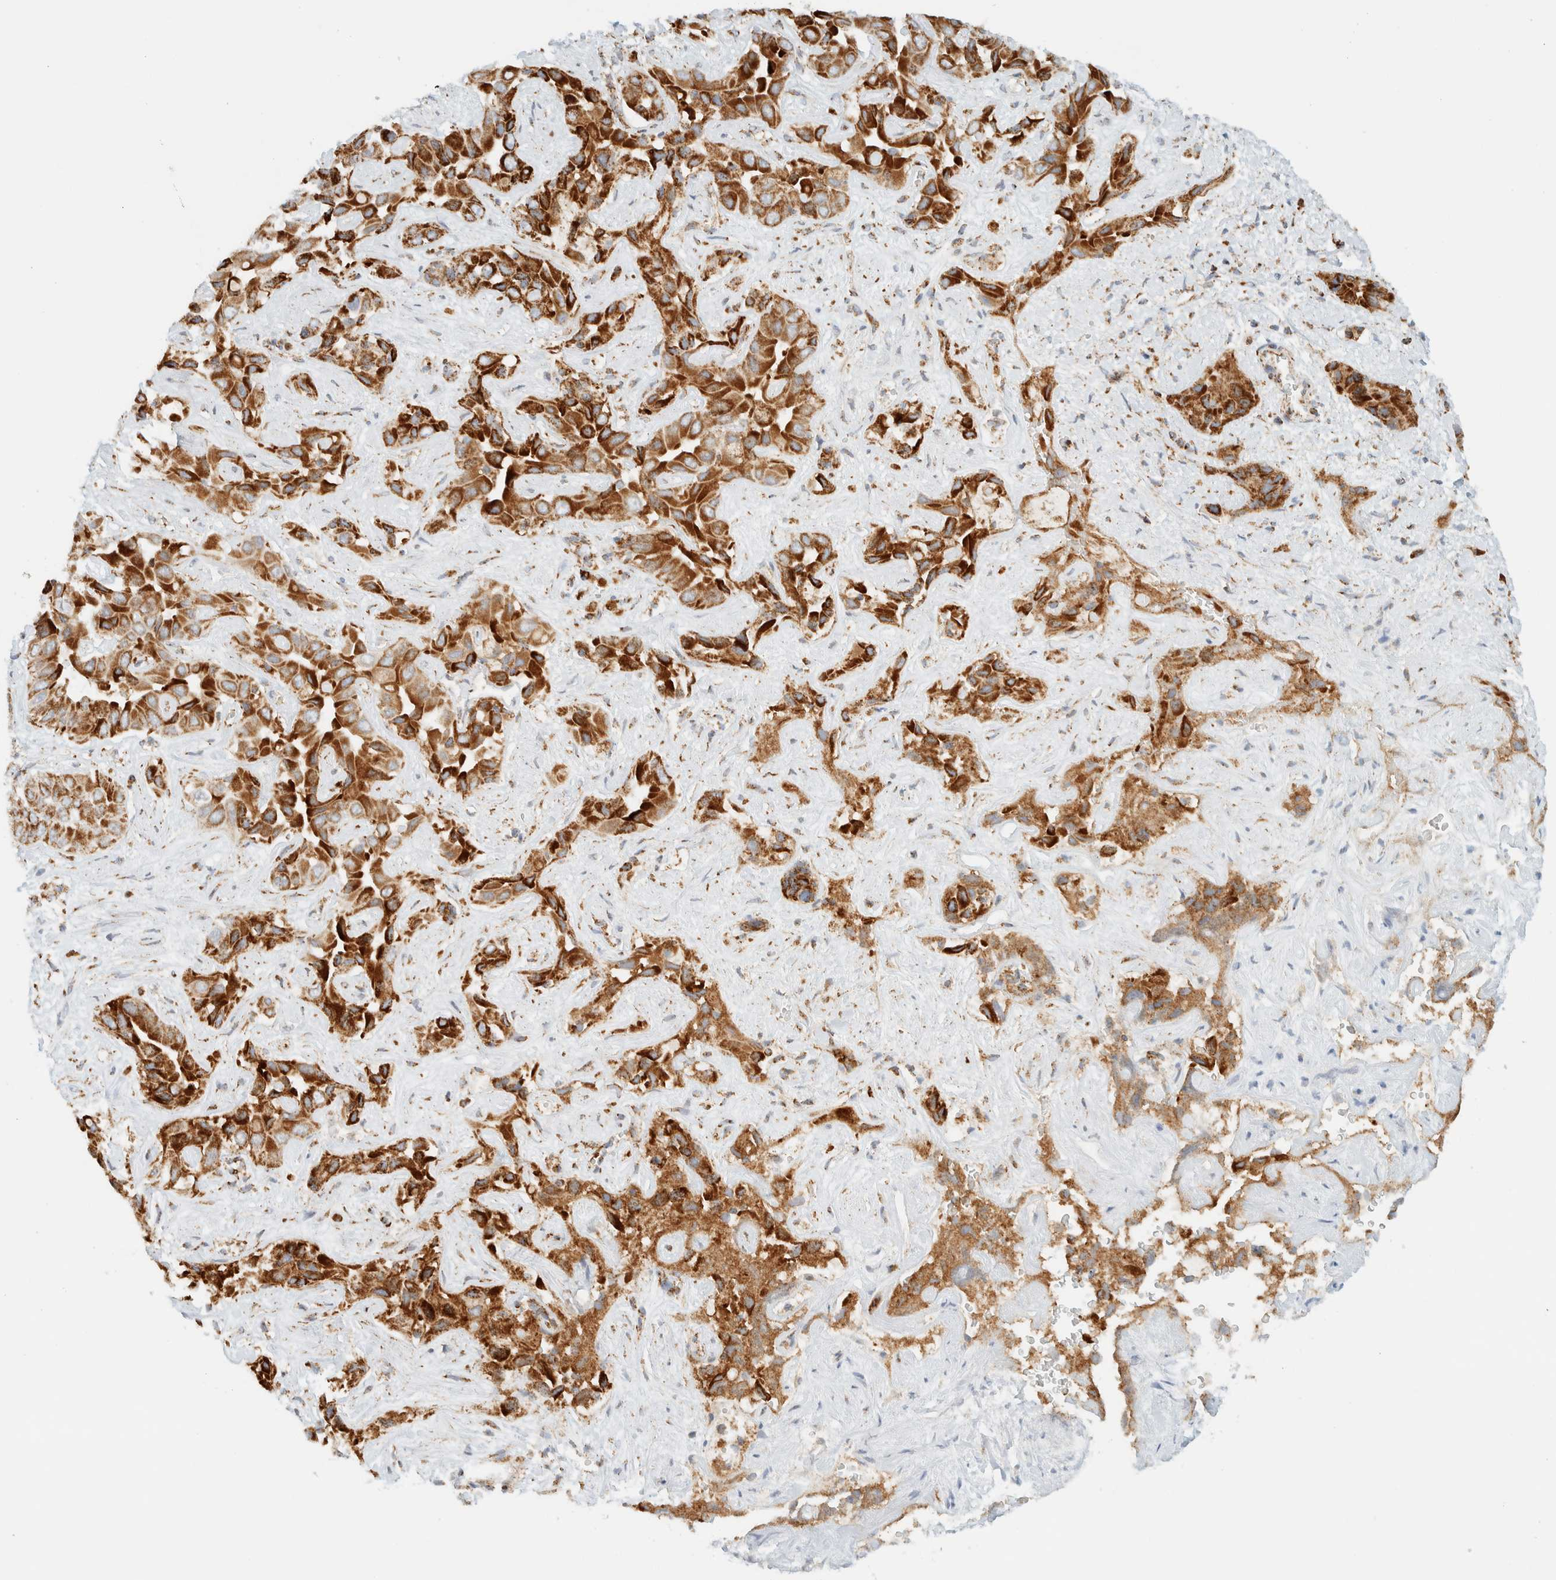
{"staining": {"intensity": "strong", "quantity": ">75%", "location": "cytoplasmic/membranous"}, "tissue": "liver cancer", "cell_type": "Tumor cells", "image_type": "cancer", "snomed": [{"axis": "morphology", "description": "Cholangiocarcinoma"}, {"axis": "topography", "description": "Liver"}], "caption": "Immunohistochemical staining of human cholangiocarcinoma (liver) exhibits high levels of strong cytoplasmic/membranous expression in approximately >75% of tumor cells.", "gene": "KIFAP3", "patient": {"sex": "female", "age": 52}}